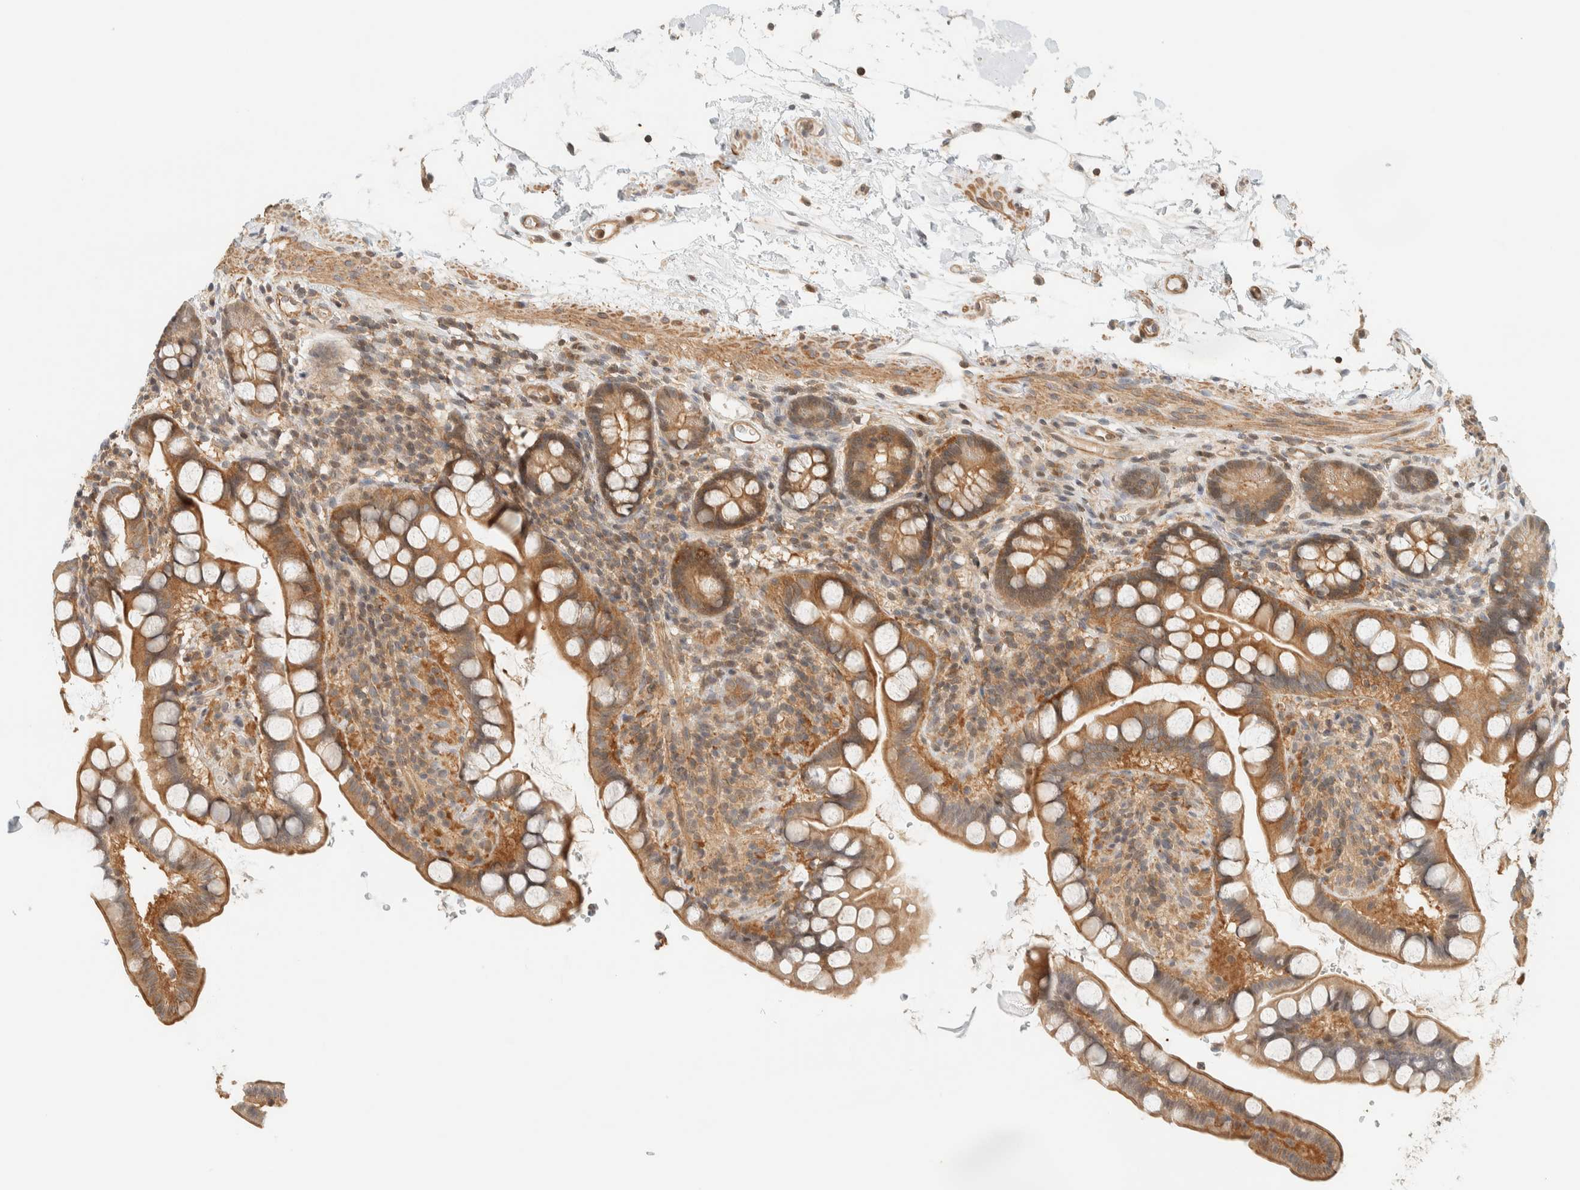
{"staining": {"intensity": "moderate", "quantity": ">75%", "location": "cytoplasmic/membranous"}, "tissue": "small intestine", "cell_type": "Glandular cells", "image_type": "normal", "snomed": [{"axis": "morphology", "description": "Normal tissue, NOS"}, {"axis": "topography", "description": "Smooth muscle"}, {"axis": "topography", "description": "Small intestine"}], "caption": "Human small intestine stained with a brown dye demonstrates moderate cytoplasmic/membranous positive staining in about >75% of glandular cells.", "gene": "ARFGEF1", "patient": {"sex": "female", "age": 84}}